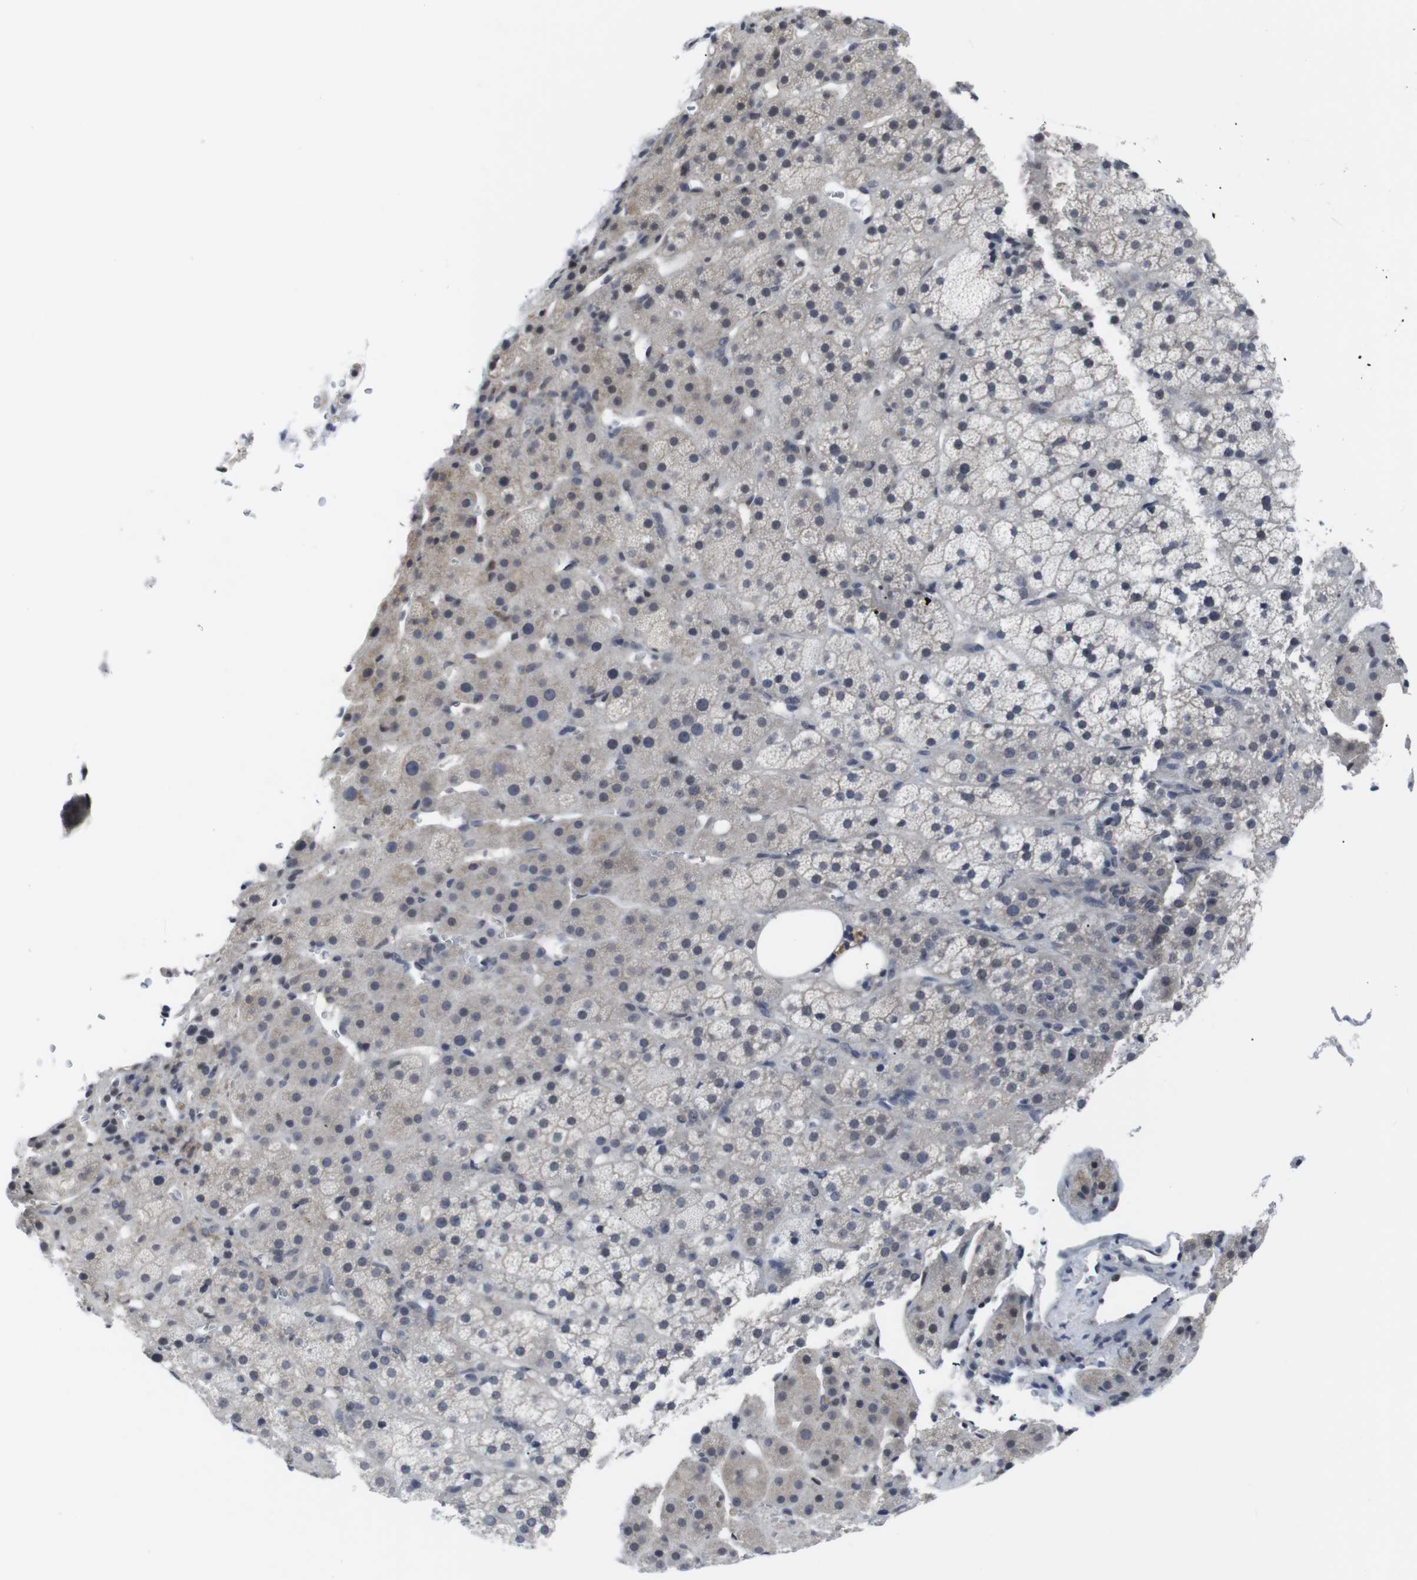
{"staining": {"intensity": "weak", "quantity": "<25%", "location": "cytoplasmic/membranous"}, "tissue": "adrenal gland", "cell_type": "Glandular cells", "image_type": "normal", "snomed": [{"axis": "morphology", "description": "Normal tissue, NOS"}, {"axis": "topography", "description": "Adrenal gland"}], "caption": "Protein analysis of normal adrenal gland reveals no significant expression in glandular cells.", "gene": "GEMIN2", "patient": {"sex": "female", "age": 57}}